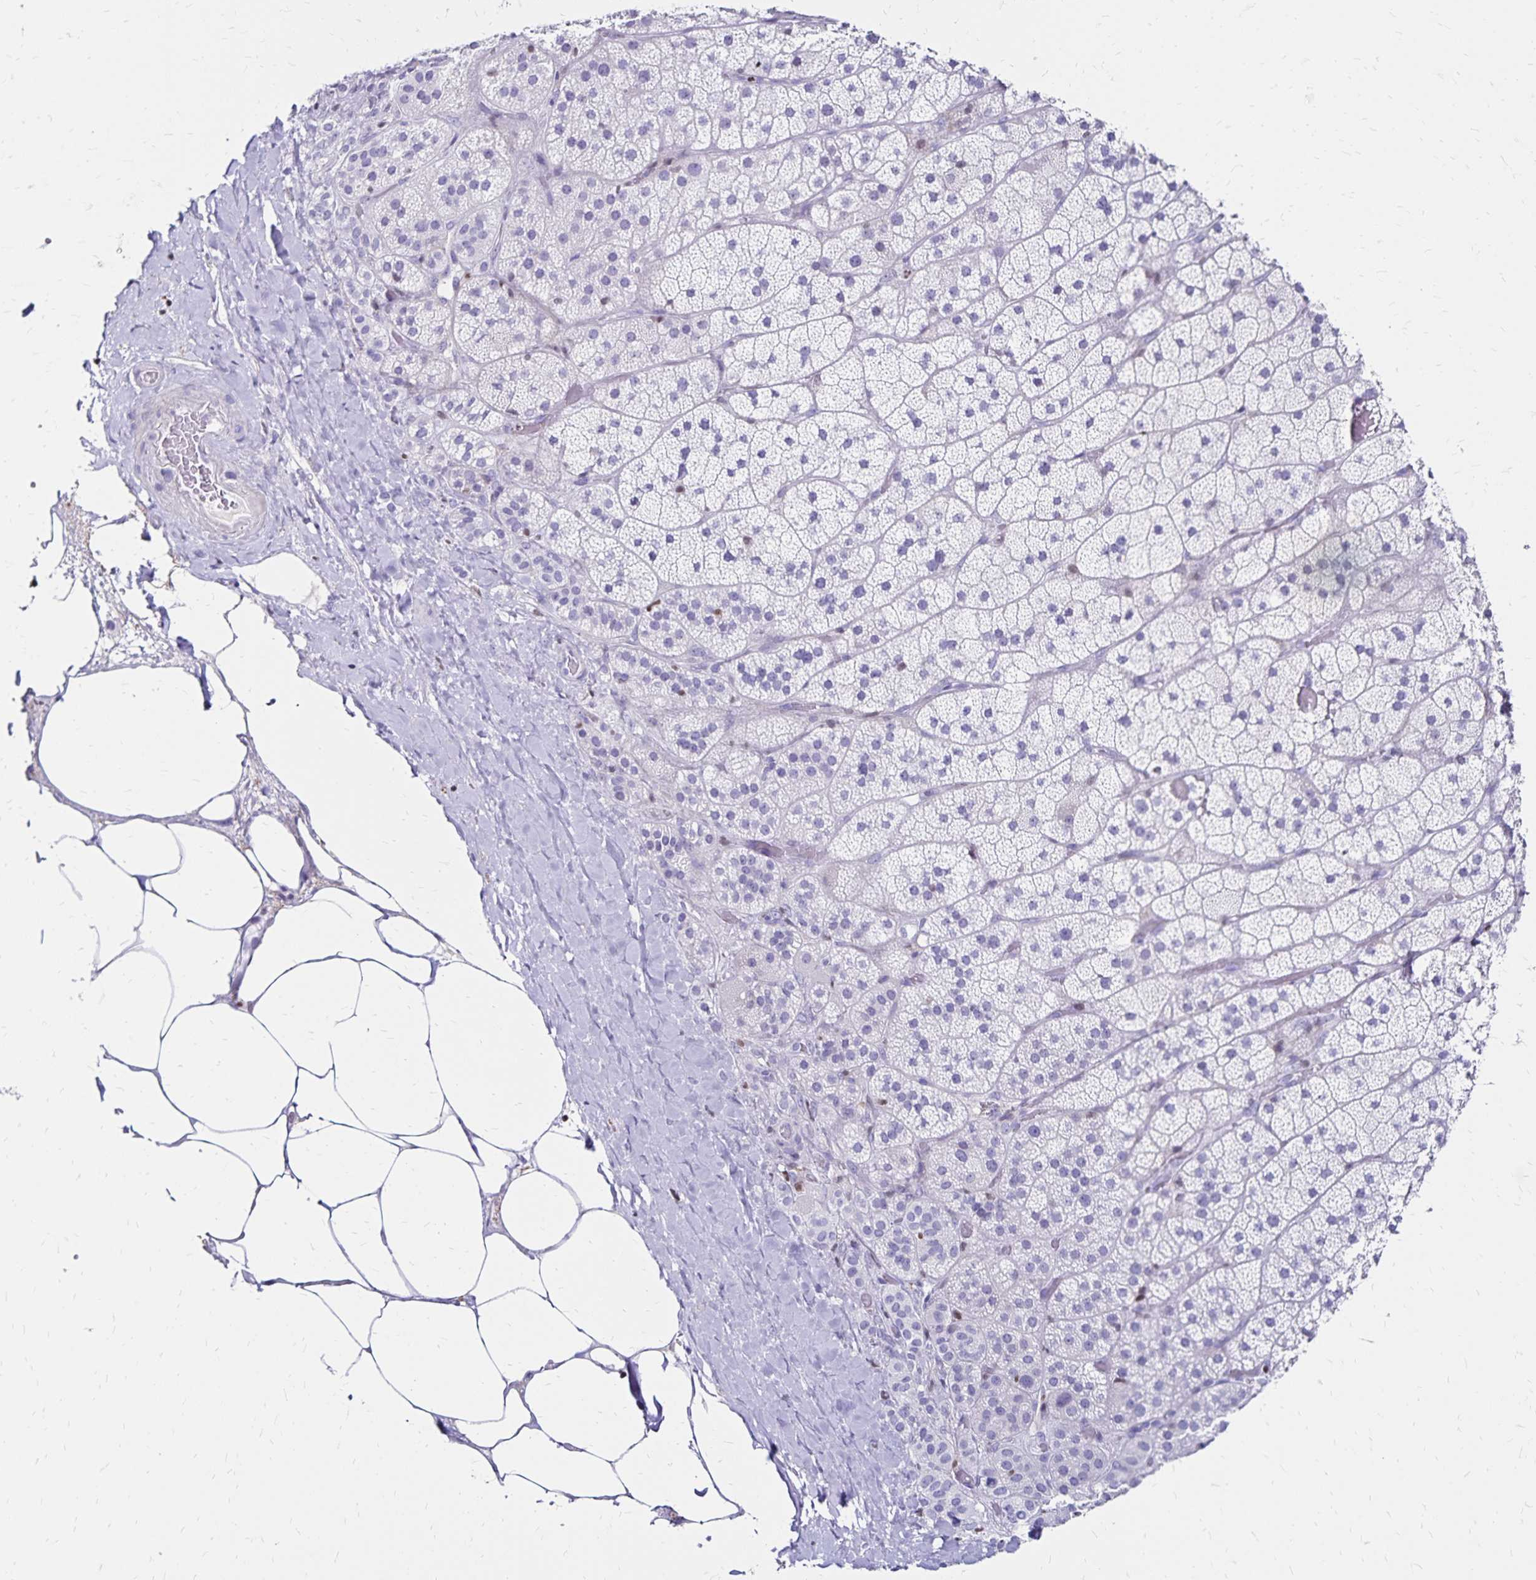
{"staining": {"intensity": "negative", "quantity": "none", "location": "none"}, "tissue": "adrenal gland", "cell_type": "Glandular cells", "image_type": "normal", "snomed": [{"axis": "morphology", "description": "Normal tissue, NOS"}, {"axis": "topography", "description": "Adrenal gland"}], "caption": "This is an immunohistochemistry (IHC) image of benign human adrenal gland. There is no expression in glandular cells.", "gene": "IKZF1", "patient": {"sex": "male", "age": 57}}